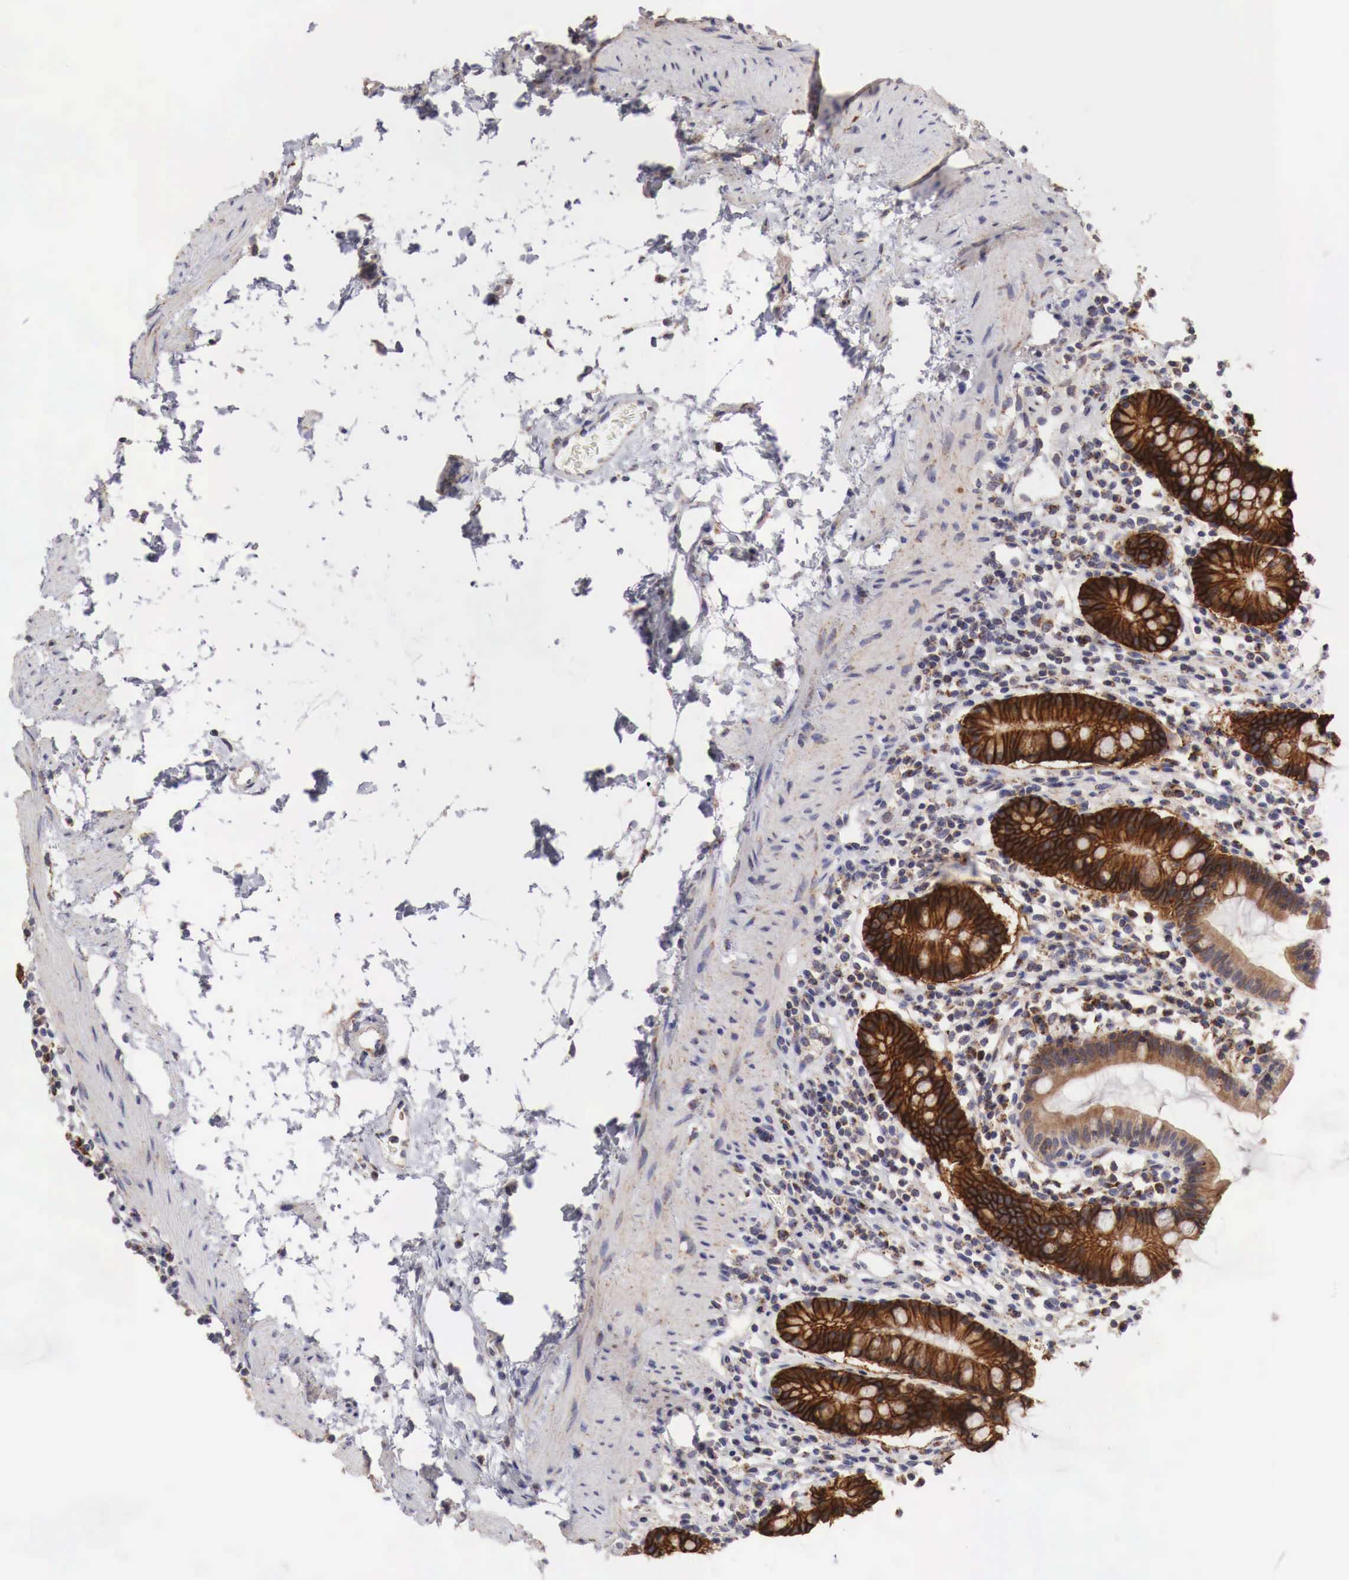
{"staining": {"intensity": "strong", "quantity": ">75%", "location": "cytoplasmic/membranous"}, "tissue": "small intestine", "cell_type": "Glandular cells", "image_type": "normal", "snomed": [{"axis": "morphology", "description": "Normal tissue, NOS"}, {"axis": "topography", "description": "Small intestine"}], "caption": "About >75% of glandular cells in unremarkable human small intestine show strong cytoplasmic/membranous protein staining as visualized by brown immunohistochemical staining.", "gene": "XPNPEP3", "patient": {"sex": "female", "age": 37}}